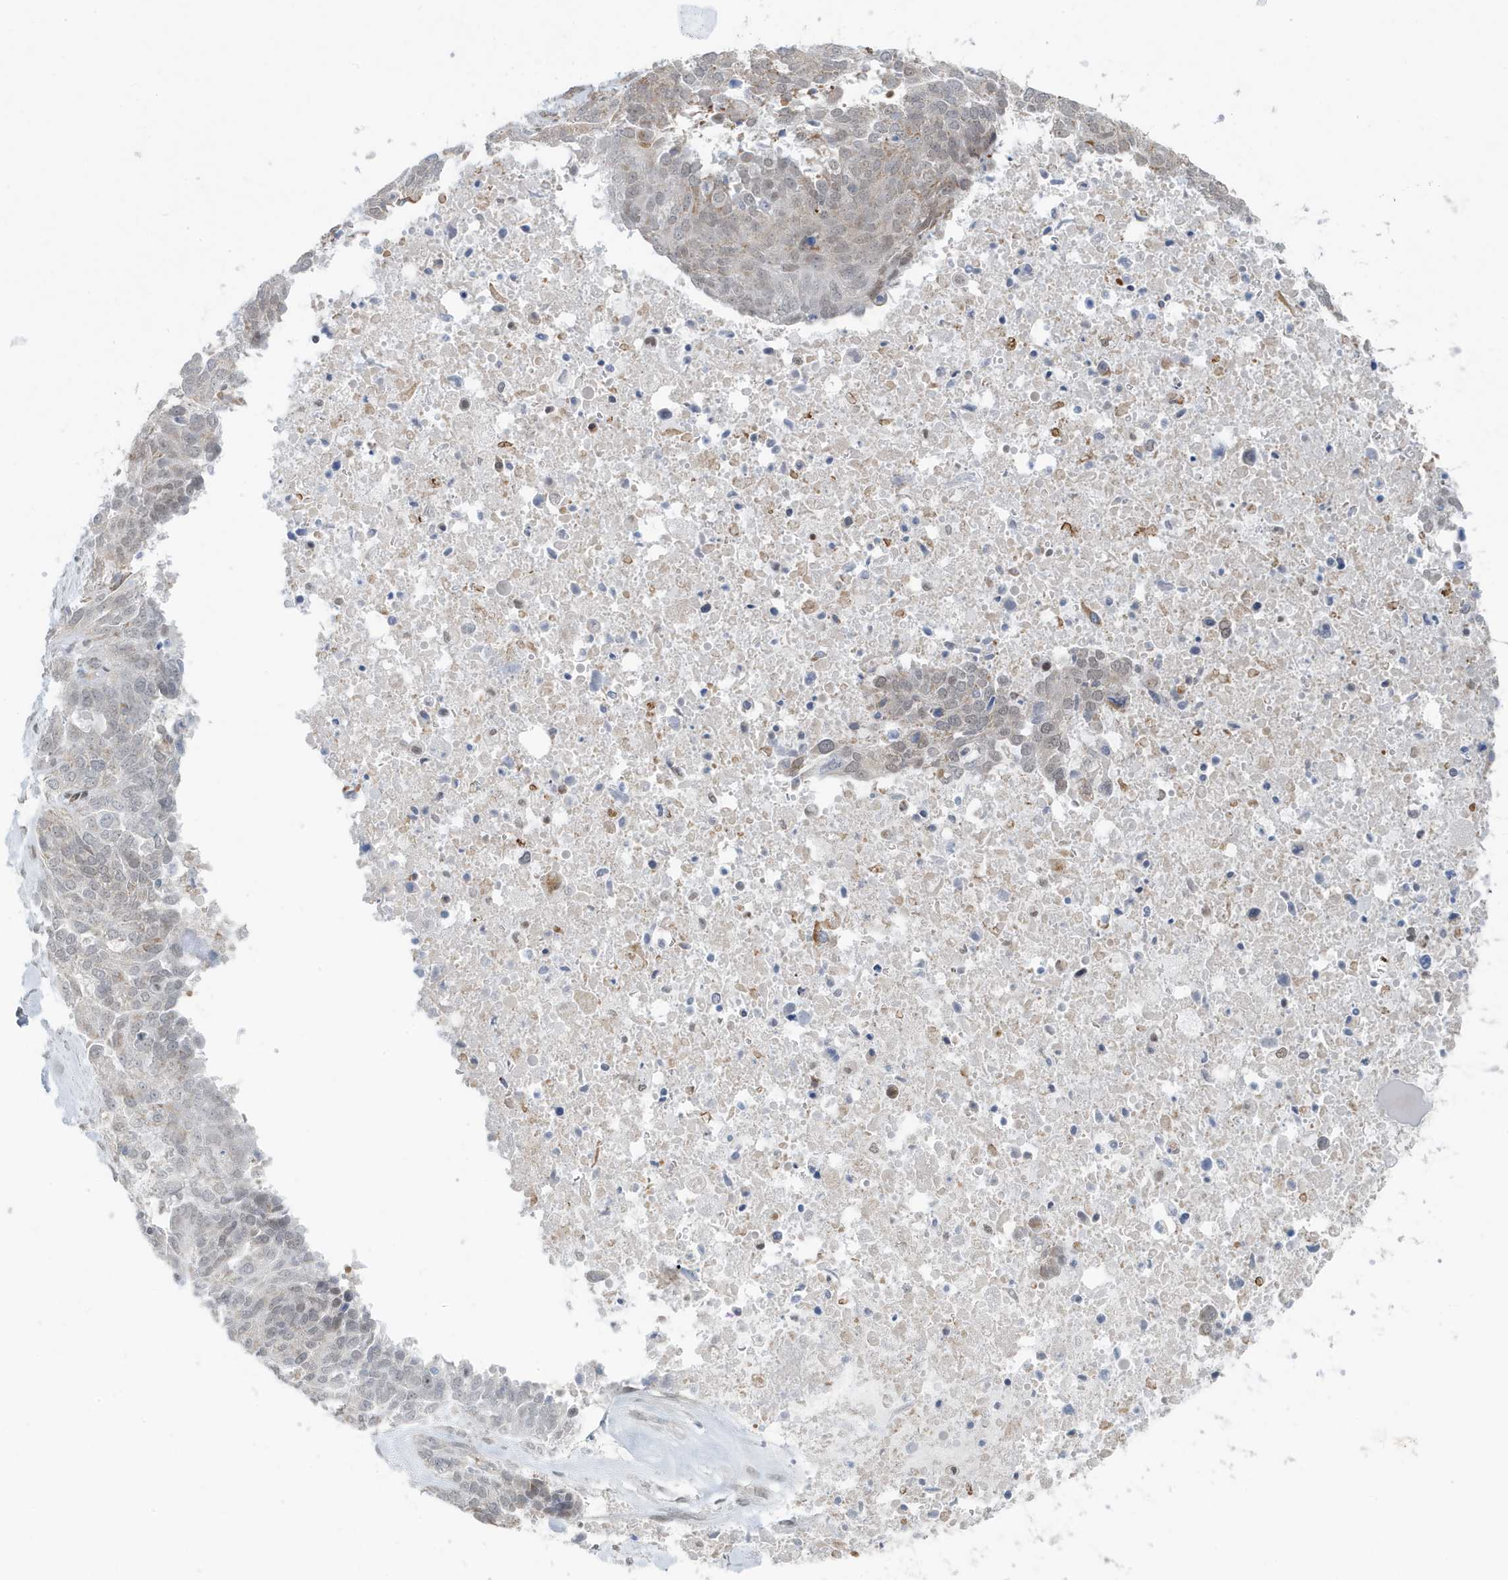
{"staining": {"intensity": "negative", "quantity": "none", "location": "none"}, "tissue": "ovarian cancer", "cell_type": "Tumor cells", "image_type": "cancer", "snomed": [{"axis": "morphology", "description": "Cystadenocarcinoma, serous, NOS"}, {"axis": "topography", "description": "Ovary"}], "caption": "A photomicrograph of human serous cystadenocarcinoma (ovarian) is negative for staining in tumor cells.", "gene": "CHCHD4", "patient": {"sex": "female", "age": 44}}